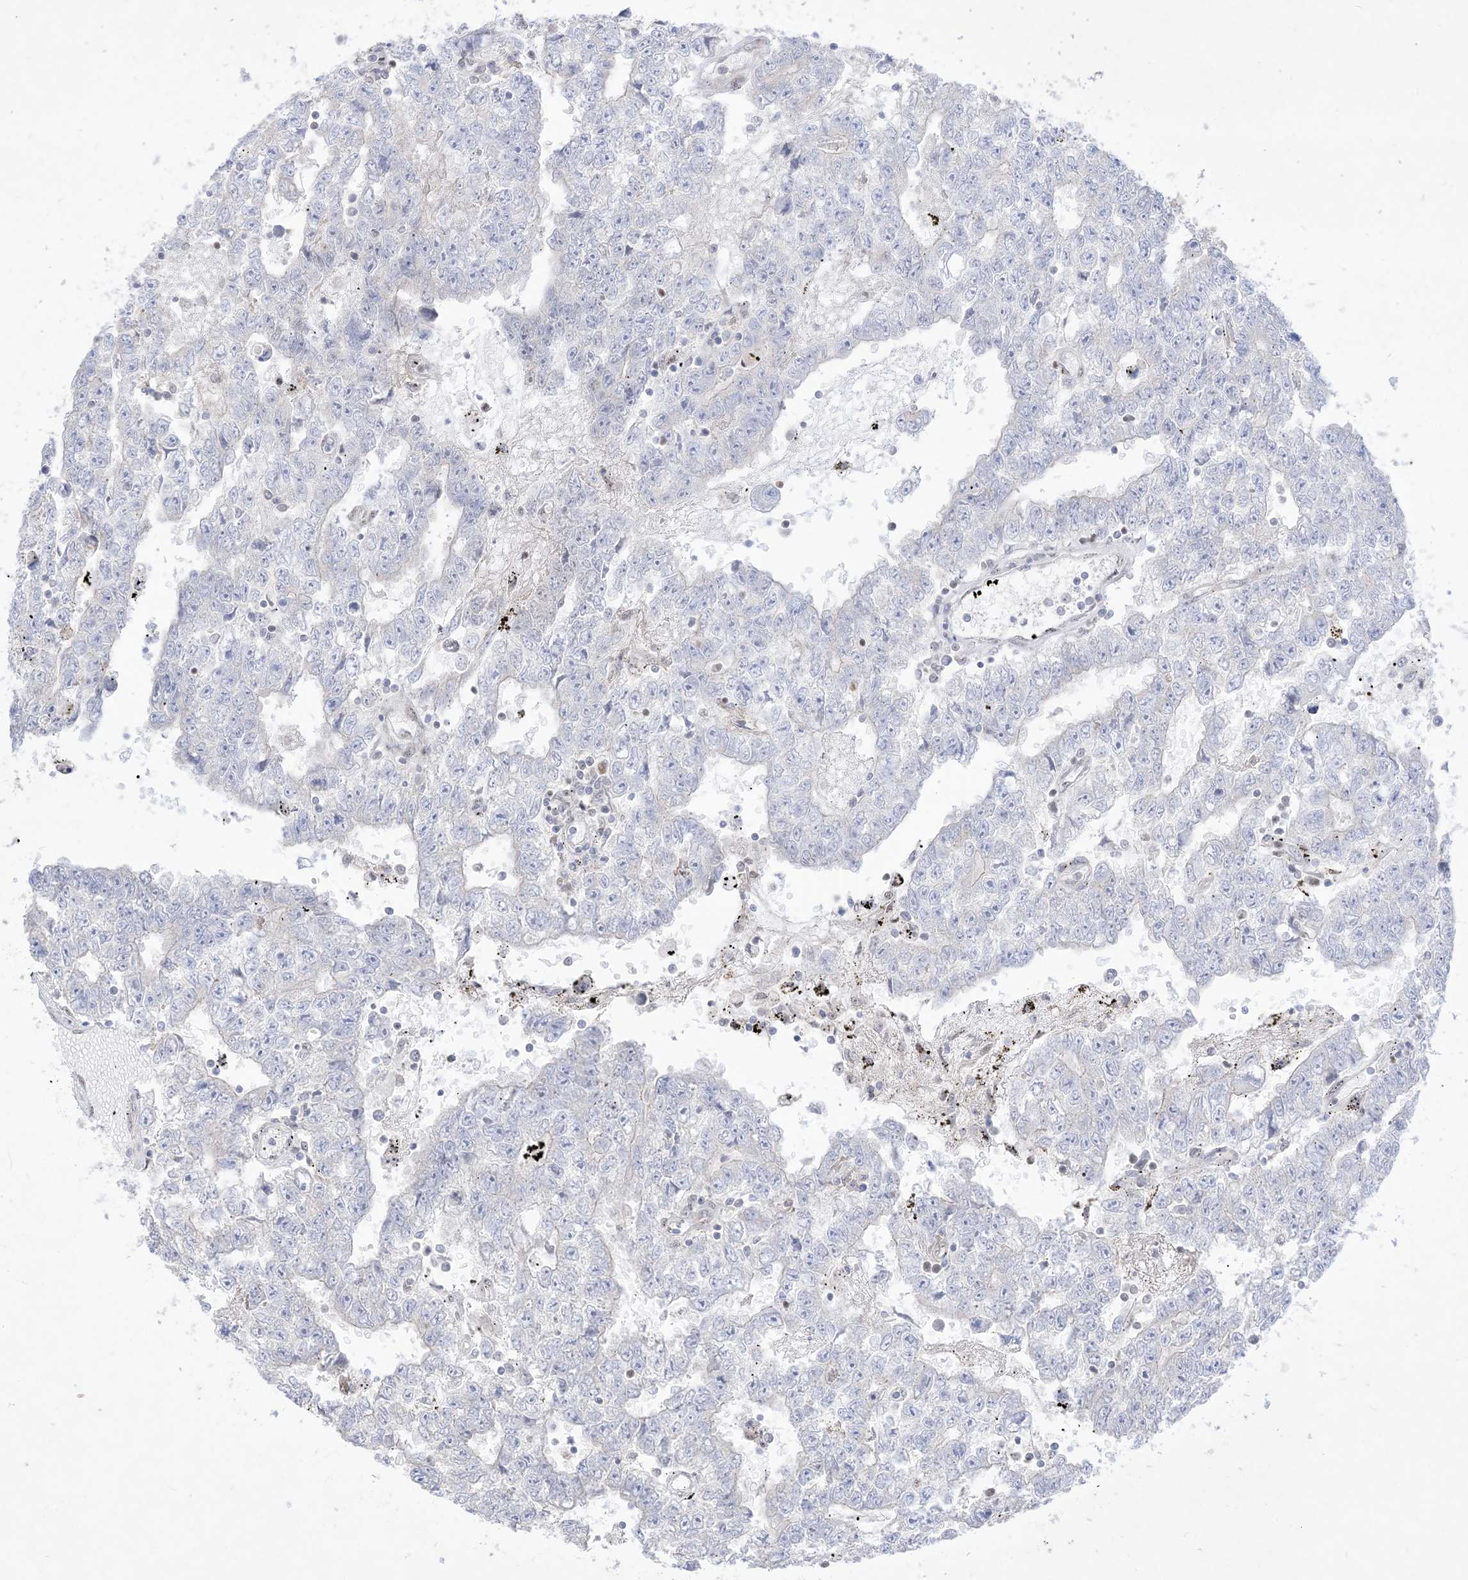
{"staining": {"intensity": "negative", "quantity": "none", "location": "none"}, "tissue": "testis cancer", "cell_type": "Tumor cells", "image_type": "cancer", "snomed": [{"axis": "morphology", "description": "Carcinoma, Embryonal, NOS"}, {"axis": "topography", "description": "Testis"}], "caption": "A micrograph of embryonal carcinoma (testis) stained for a protein displays no brown staining in tumor cells.", "gene": "BHLHE40", "patient": {"sex": "male", "age": 25}}